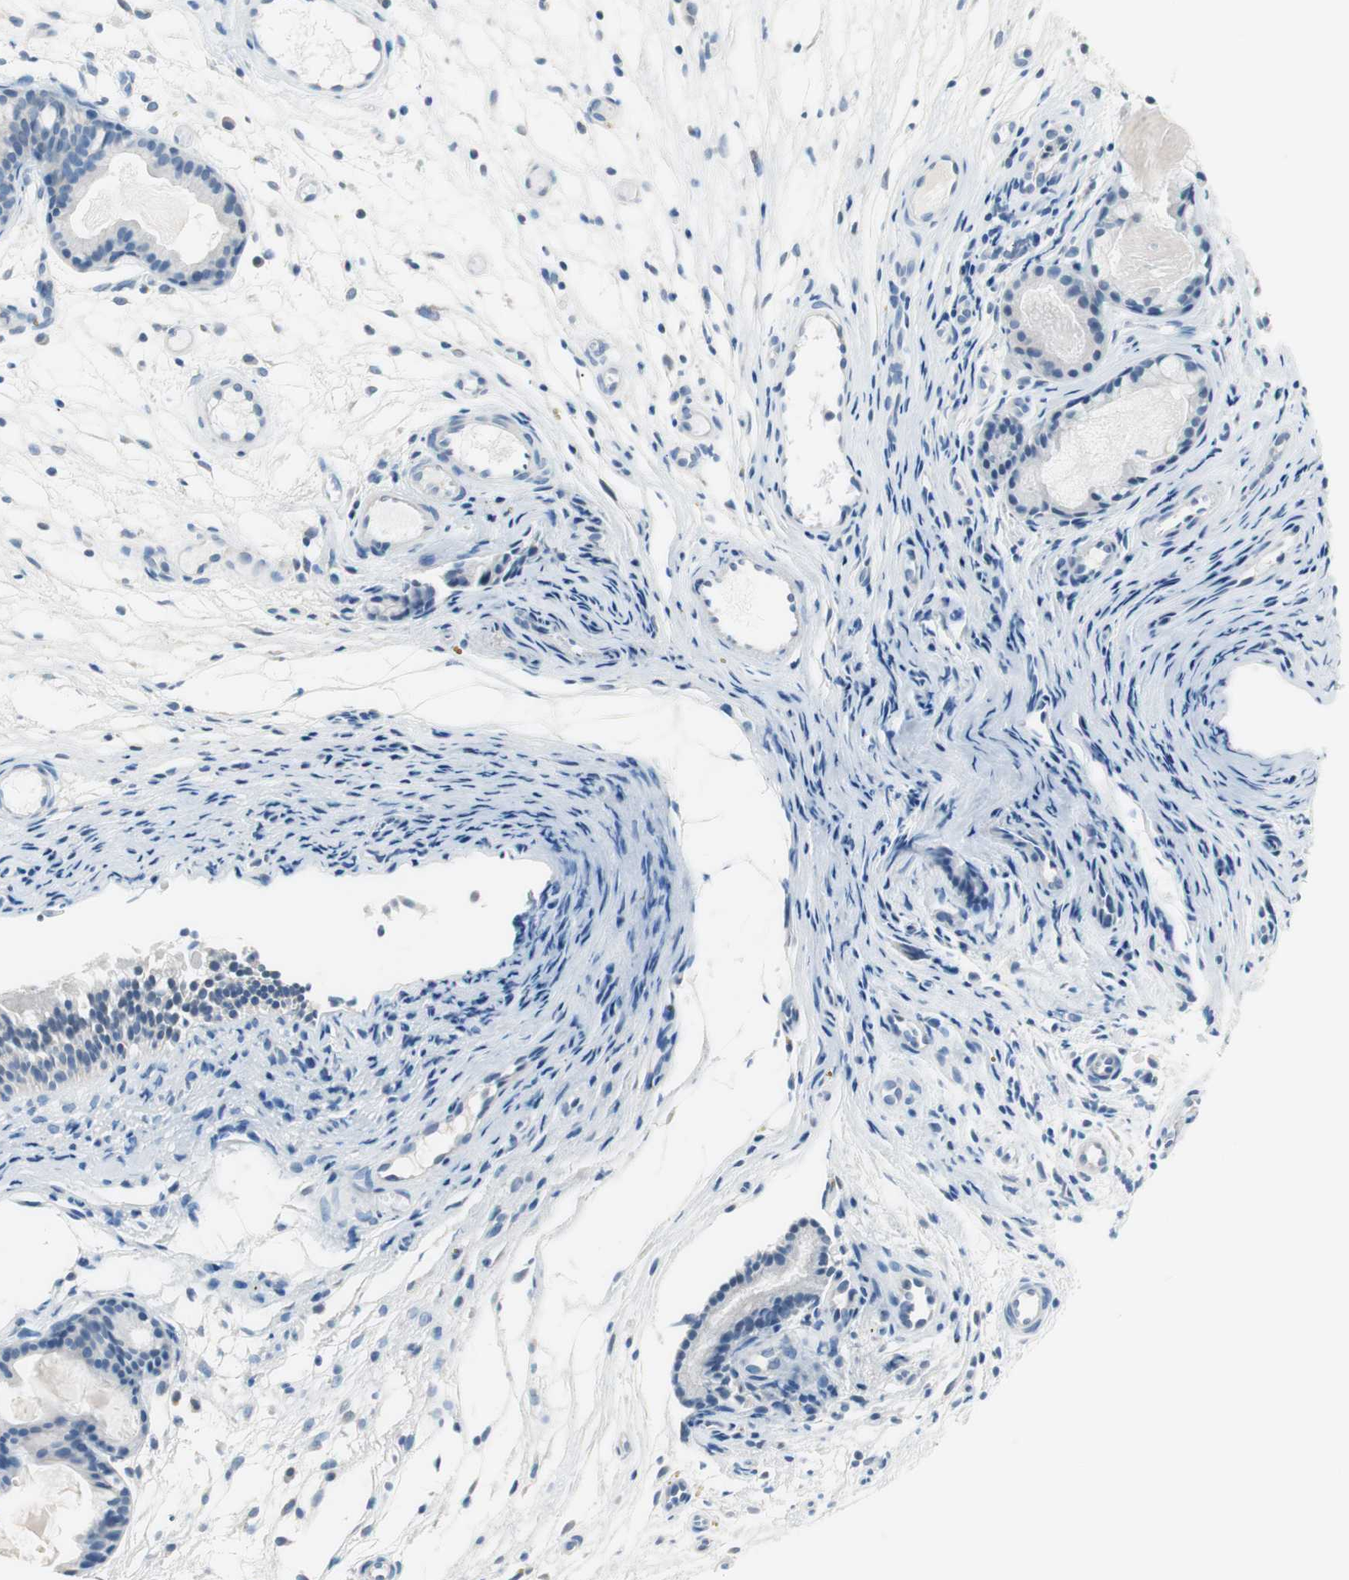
{"staining": {"intensity": "negative", "quantity": "none", "location": "none"}, "tissue": "nasopharynx", "cell_type": "Respiratory epithelial cells", "image_type": "normal", "snomed": [{"axis": "morphology", "description": "Normal tissue, NOS"}, {"axis": "topography", "description": "Nasopharynx"}], "caption": "Protein analysis of normal nasopharynx exhibits no significant positivity in respiratory epithelial cells. The staining was performed using DAB to visualize the protein expression in brown, while the nuclei were stained in blue with hematoxylin (Magnification: 20x).", "gene": "VIL1", "patient": {"sex": "female", "age": 54}}